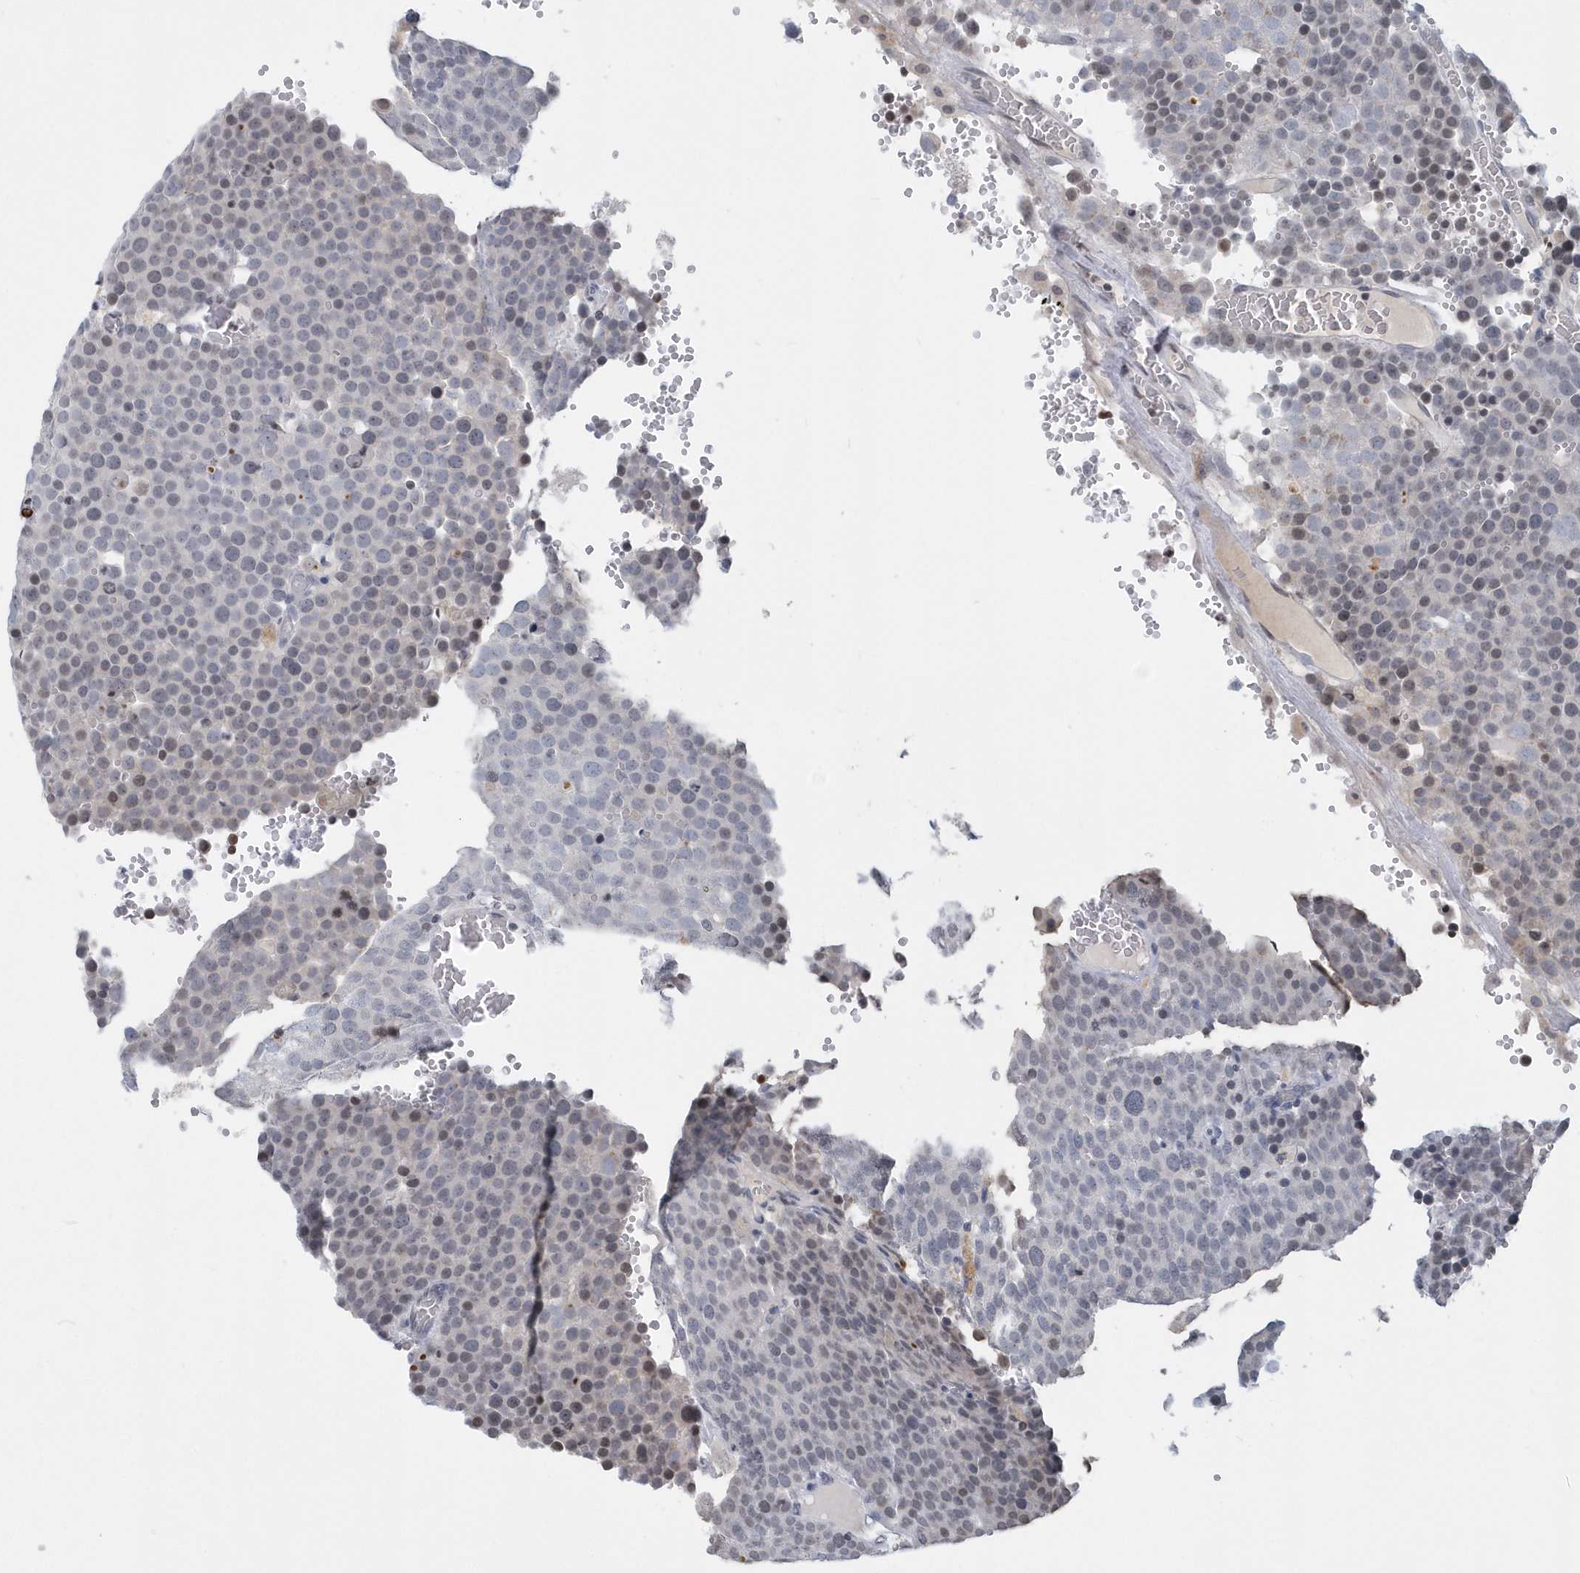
{"staining": {"intensity": "negative", "quantity": "none", "location": "none"}, "tissue": "testis cancer", "cell_type": "Tumor cells", "image_type": "cancer", "snomed": [{"axis": "morphology", "description": "Seminoma, NOS"}, {"axis": "topography", "description": "Testis"}], "caption": "Tumor cells show no significant protein staining in testis cancer (seminoma). (DAB IHC with hematoxylin counter stain).", "gene": "VWA5B2", "patient": {"sex": "male", "age": 71}}